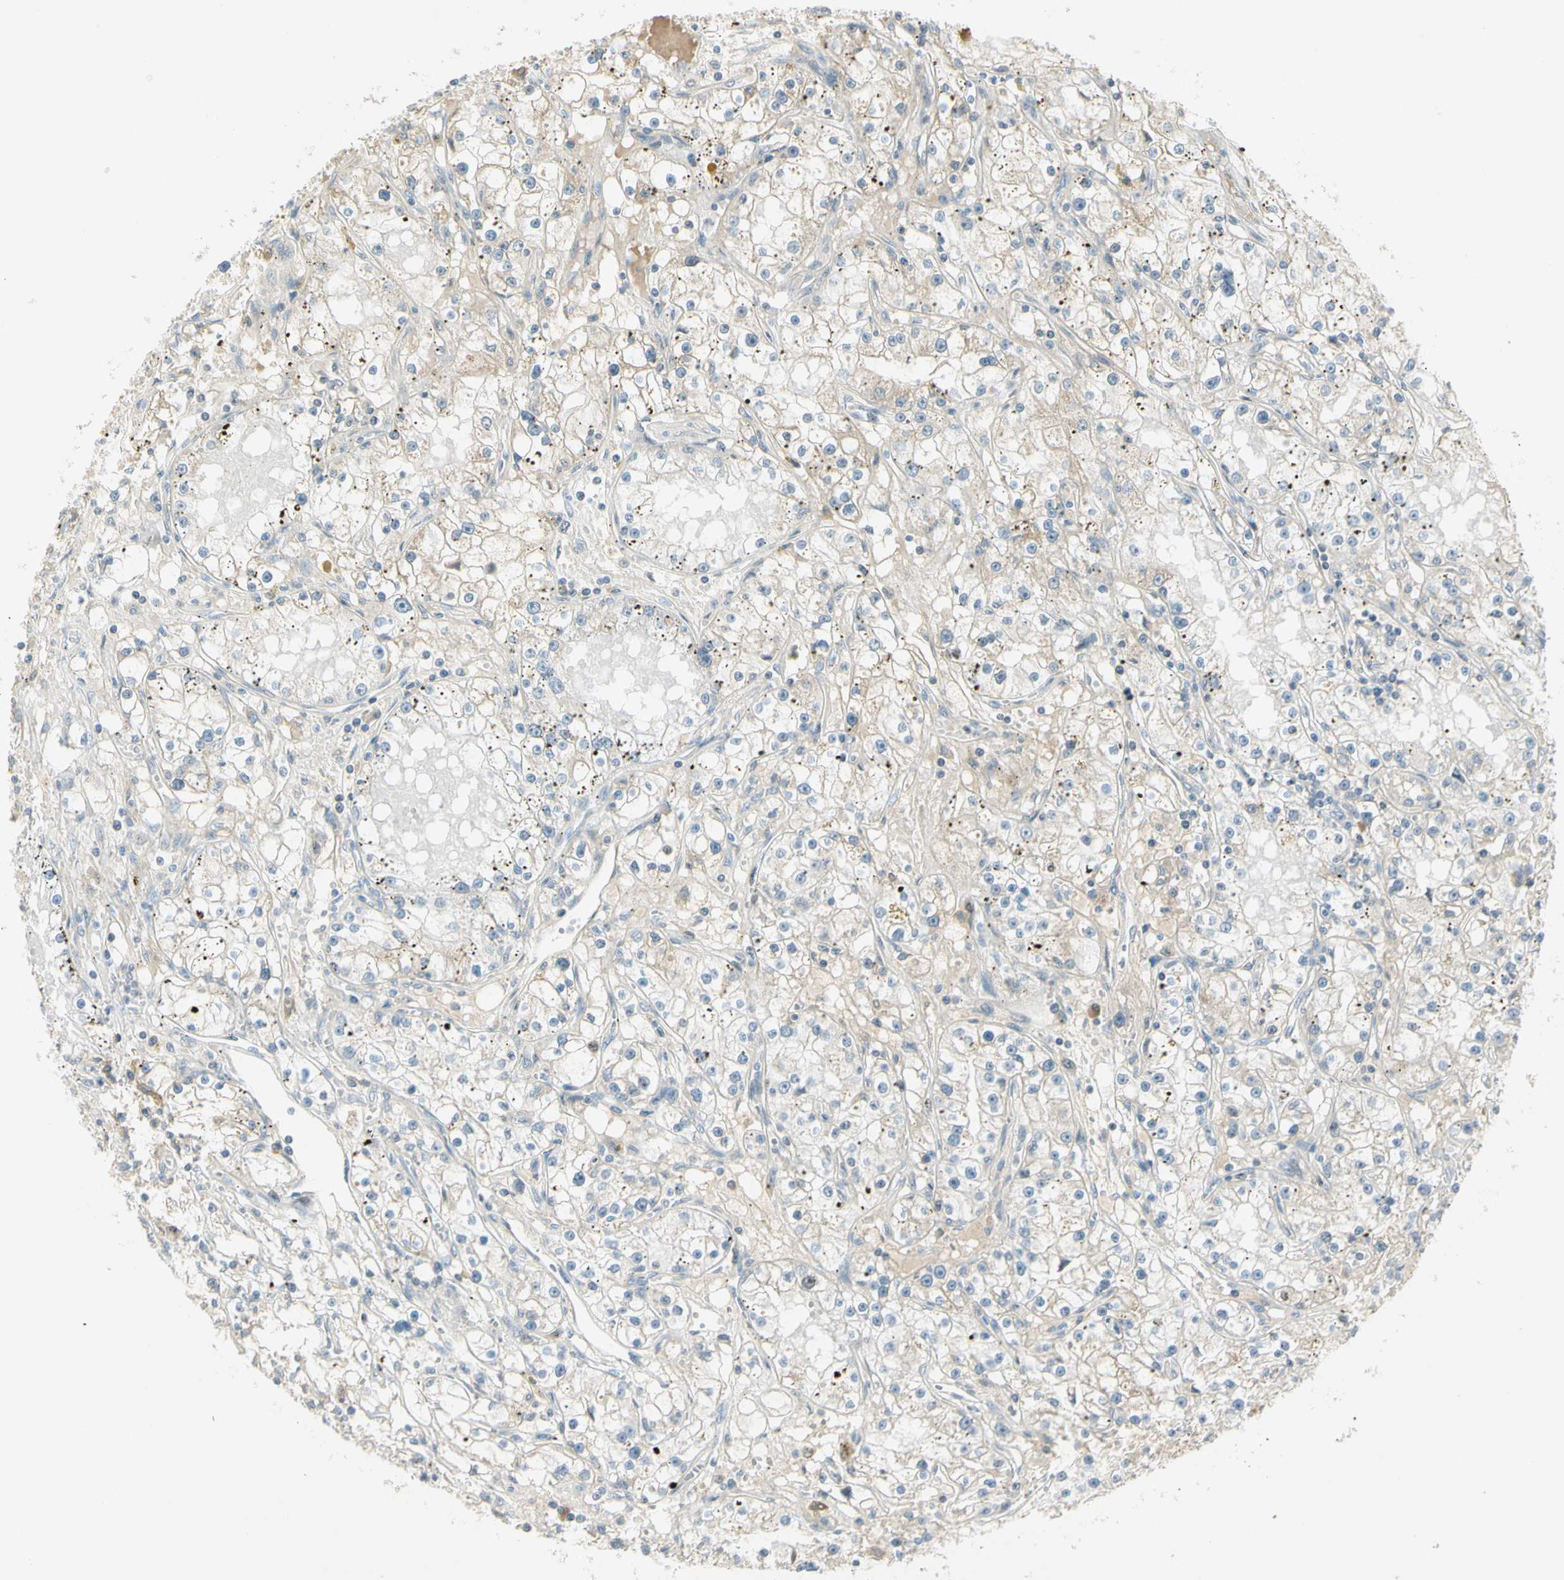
{"staining": {"intensity": "negative", "quantity": "none", "location": "none"}, "tissue": "renal cancer", "cell_type": "Tumor cells", "image_type": "cancer", "snomed": [{"axis": "morphology", "description": "Adenocarcinoma, NOS"}, {"axis": "topography", "description": "Kidney"}], "caption": "Immunohistochemistry (IHC) photomicrograph of renal cancer (adenocarcinoma) stained for a protein (brown), which demonstrates no staining in tumor cells.", "gene": "PITX1", "patient": {"sex": "male", "age": 56}}